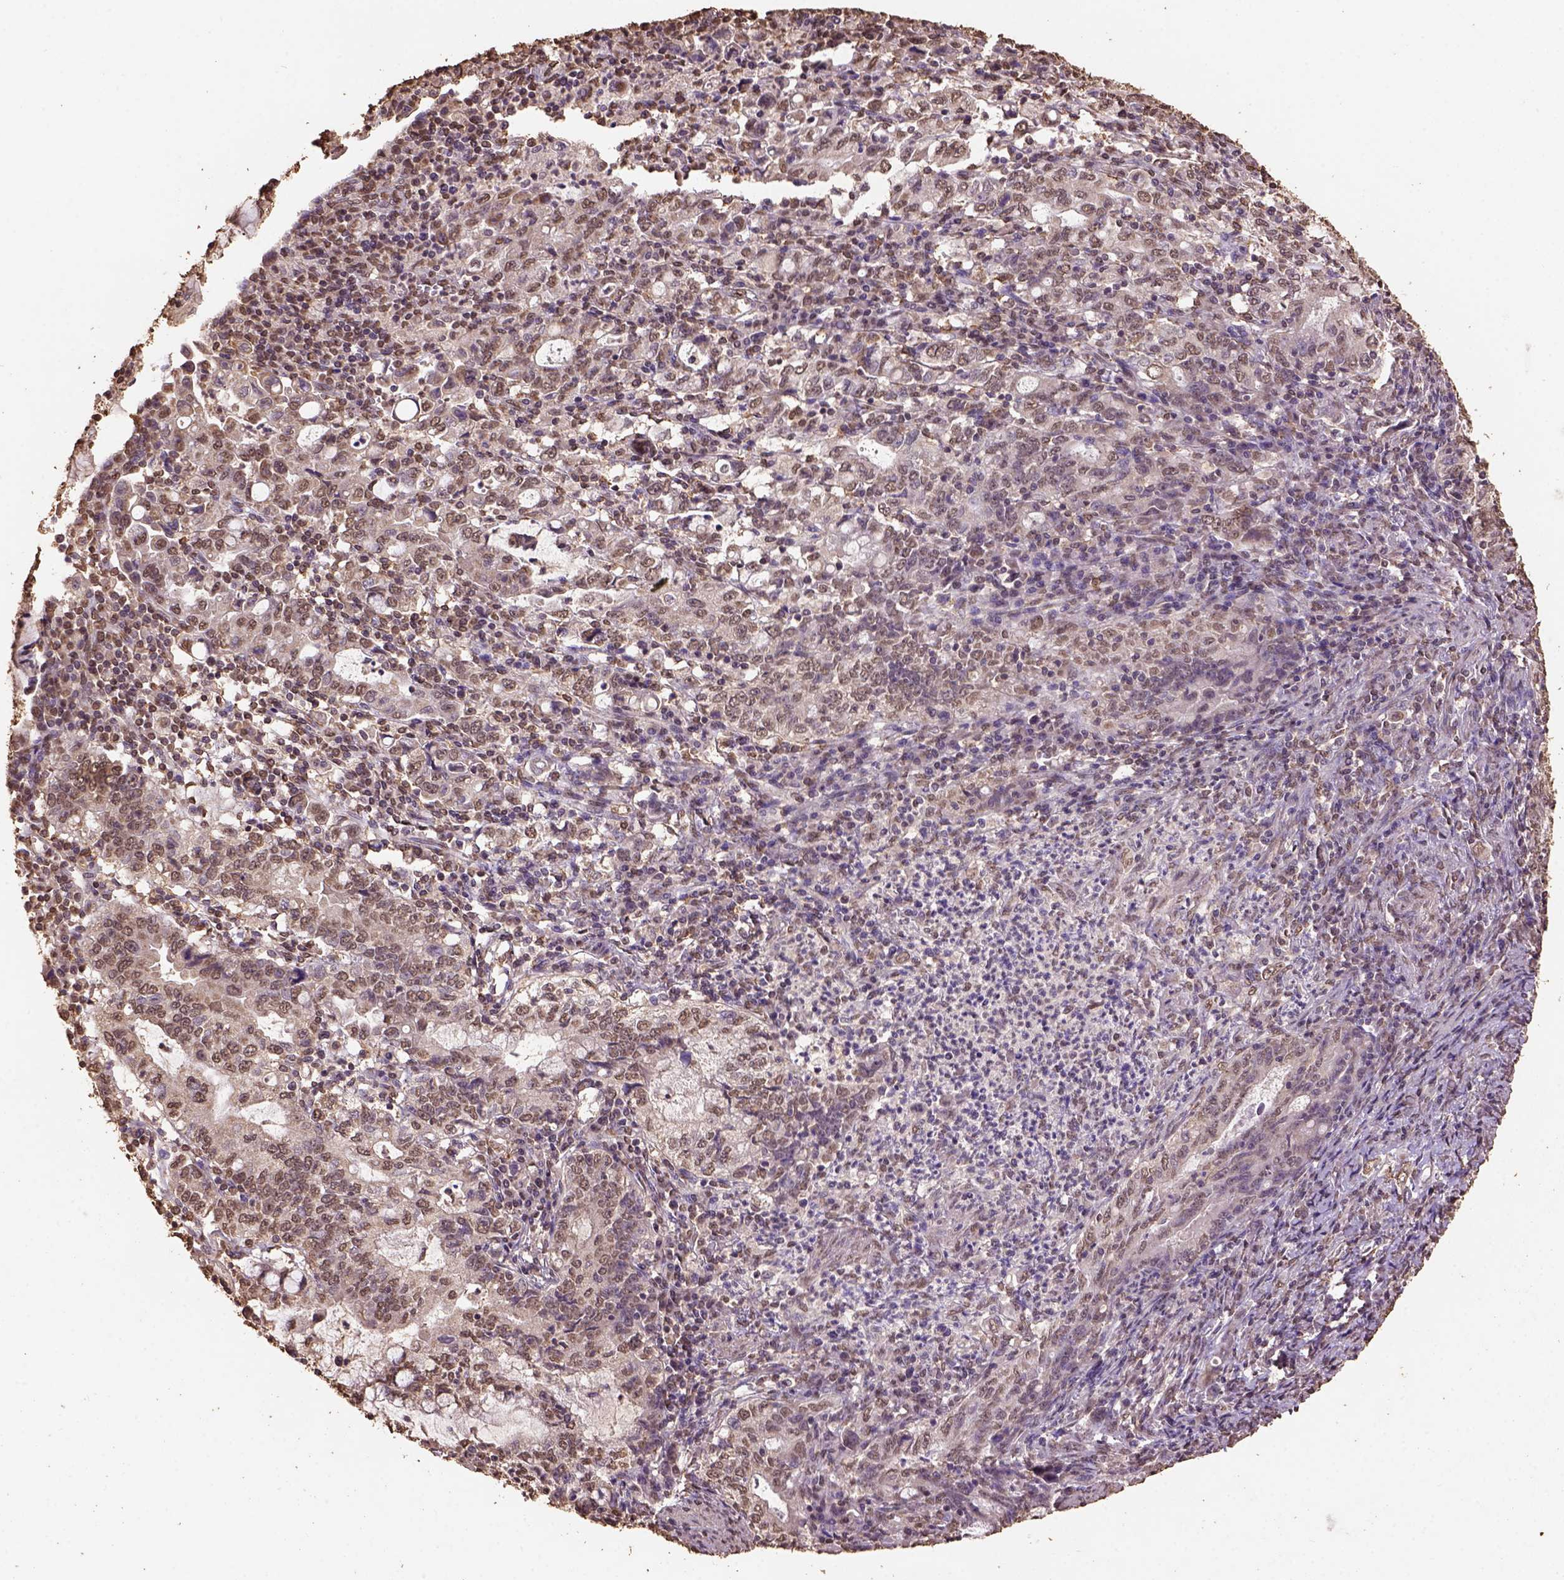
{"staining": {"intensity": "moderate", "quantity": ">75%", "location": "nuclear"}, "tissue": "stomach cancer", "cell_type": "Tumor cells", "image_type": "cancer", "snomed": [{"axis": "morphology", "description": "Adenocarcinoma, NOS"}, {"axis": "topography", "description": "Stomach, lower"}], "caption": "This histopathology image demonstrates IHC staining of stomach adenocarcinoma, with medium moderate nuclear expression in approximately >75% of tumor cells.", "gene": "CSTF2T", "patient": {"sex": "female", "age": 72}}